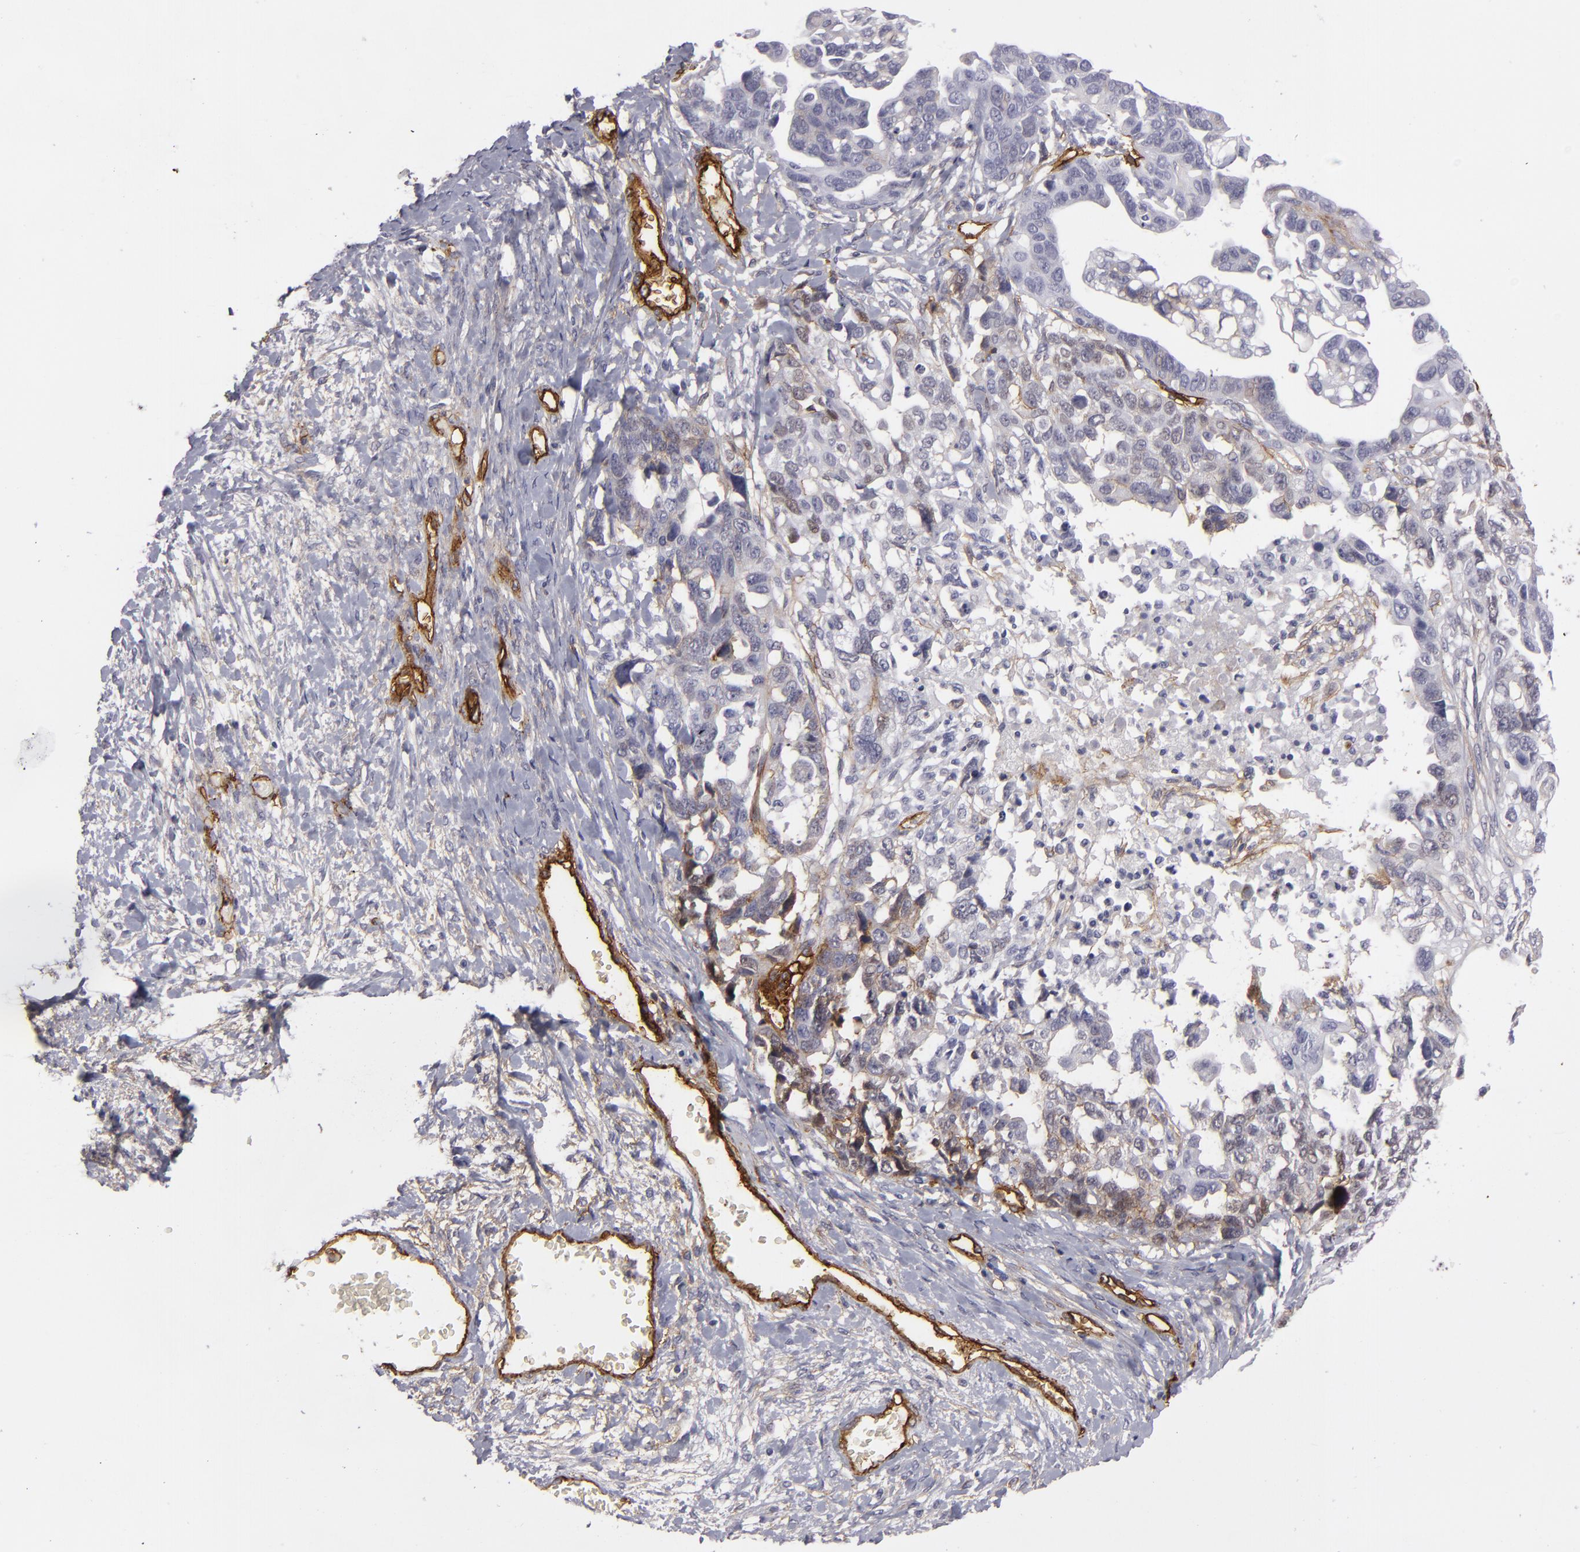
{"staining": {"intensity": "negative", "quantity": "none", "location": "none"}, "tissue": "ovarian cancer", "cell_type": "Tumor cells", "image_type": "cancer", "snomed": [{"axis": "morphology", "description": "Cystadenocarcinoma, serous, NOS"}, {"axis": "topography", "description": "Ovary"}], "caption": "Ovarian cancer was stained to show a protein in brown. There is no significant staining in tumor cells. (Immunohistochemistry (ihc), brightfield microscopy, high magnification).", "gene": "MCAM", "patient": {"sex": "female", "age": 69}}